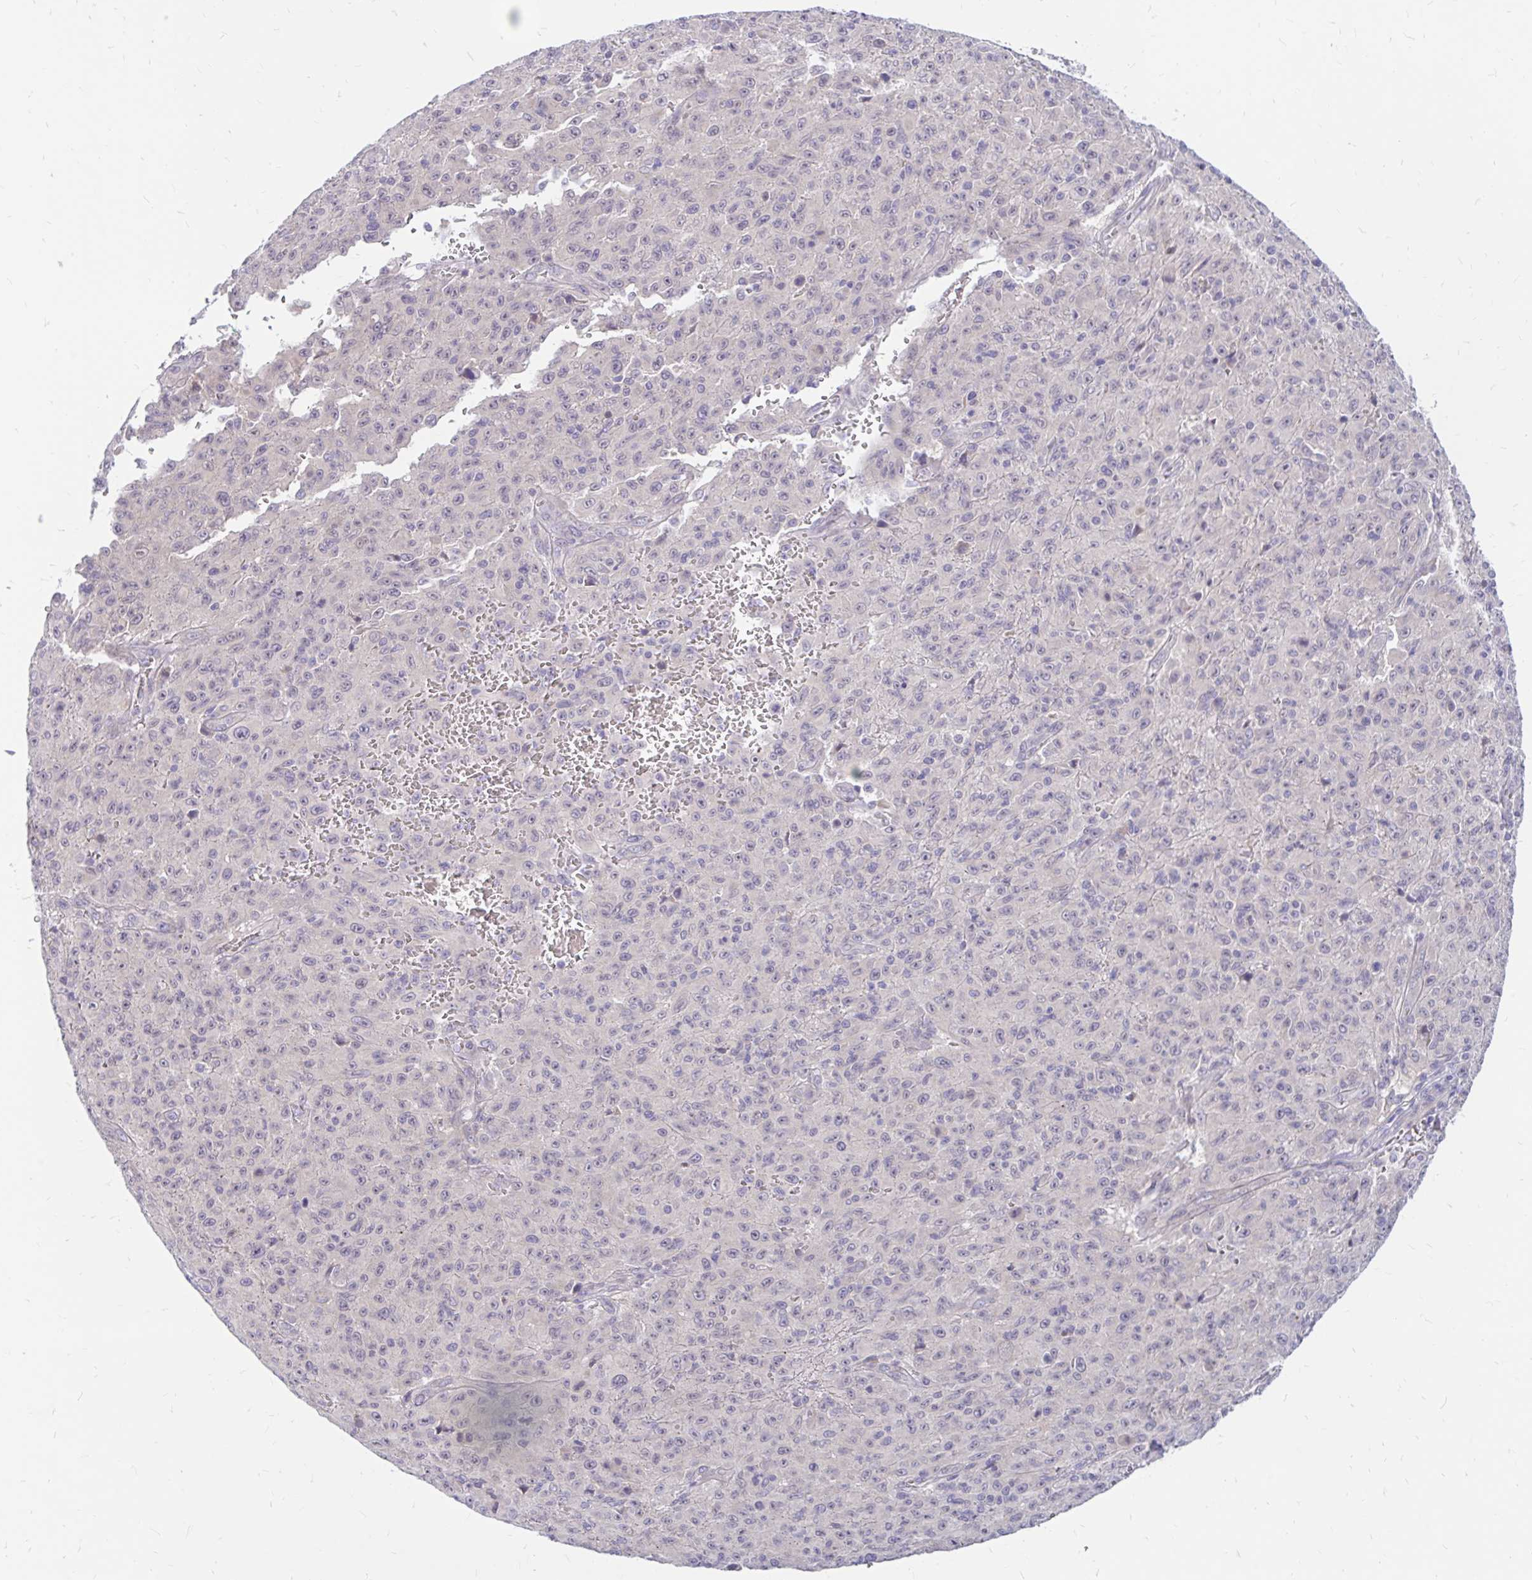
{"staining": {"intensity": "negative", "quantity": "none", "location": "none"}, "tissue": "melanoma", "cell_type": "Tumor cells", "image_type": "cancer", "snomed": [{"axis": "morphology", "description": "Malignant melanoma, NOS"}, {"axis": "topography", "description": "Skin"}], "caption": "This is a image of IHC staining of malignant melanoma, which shows no staining in tumor cells.", "gene": "MAP1LC3A", "patient": {"sex": "male", "age": 46}}